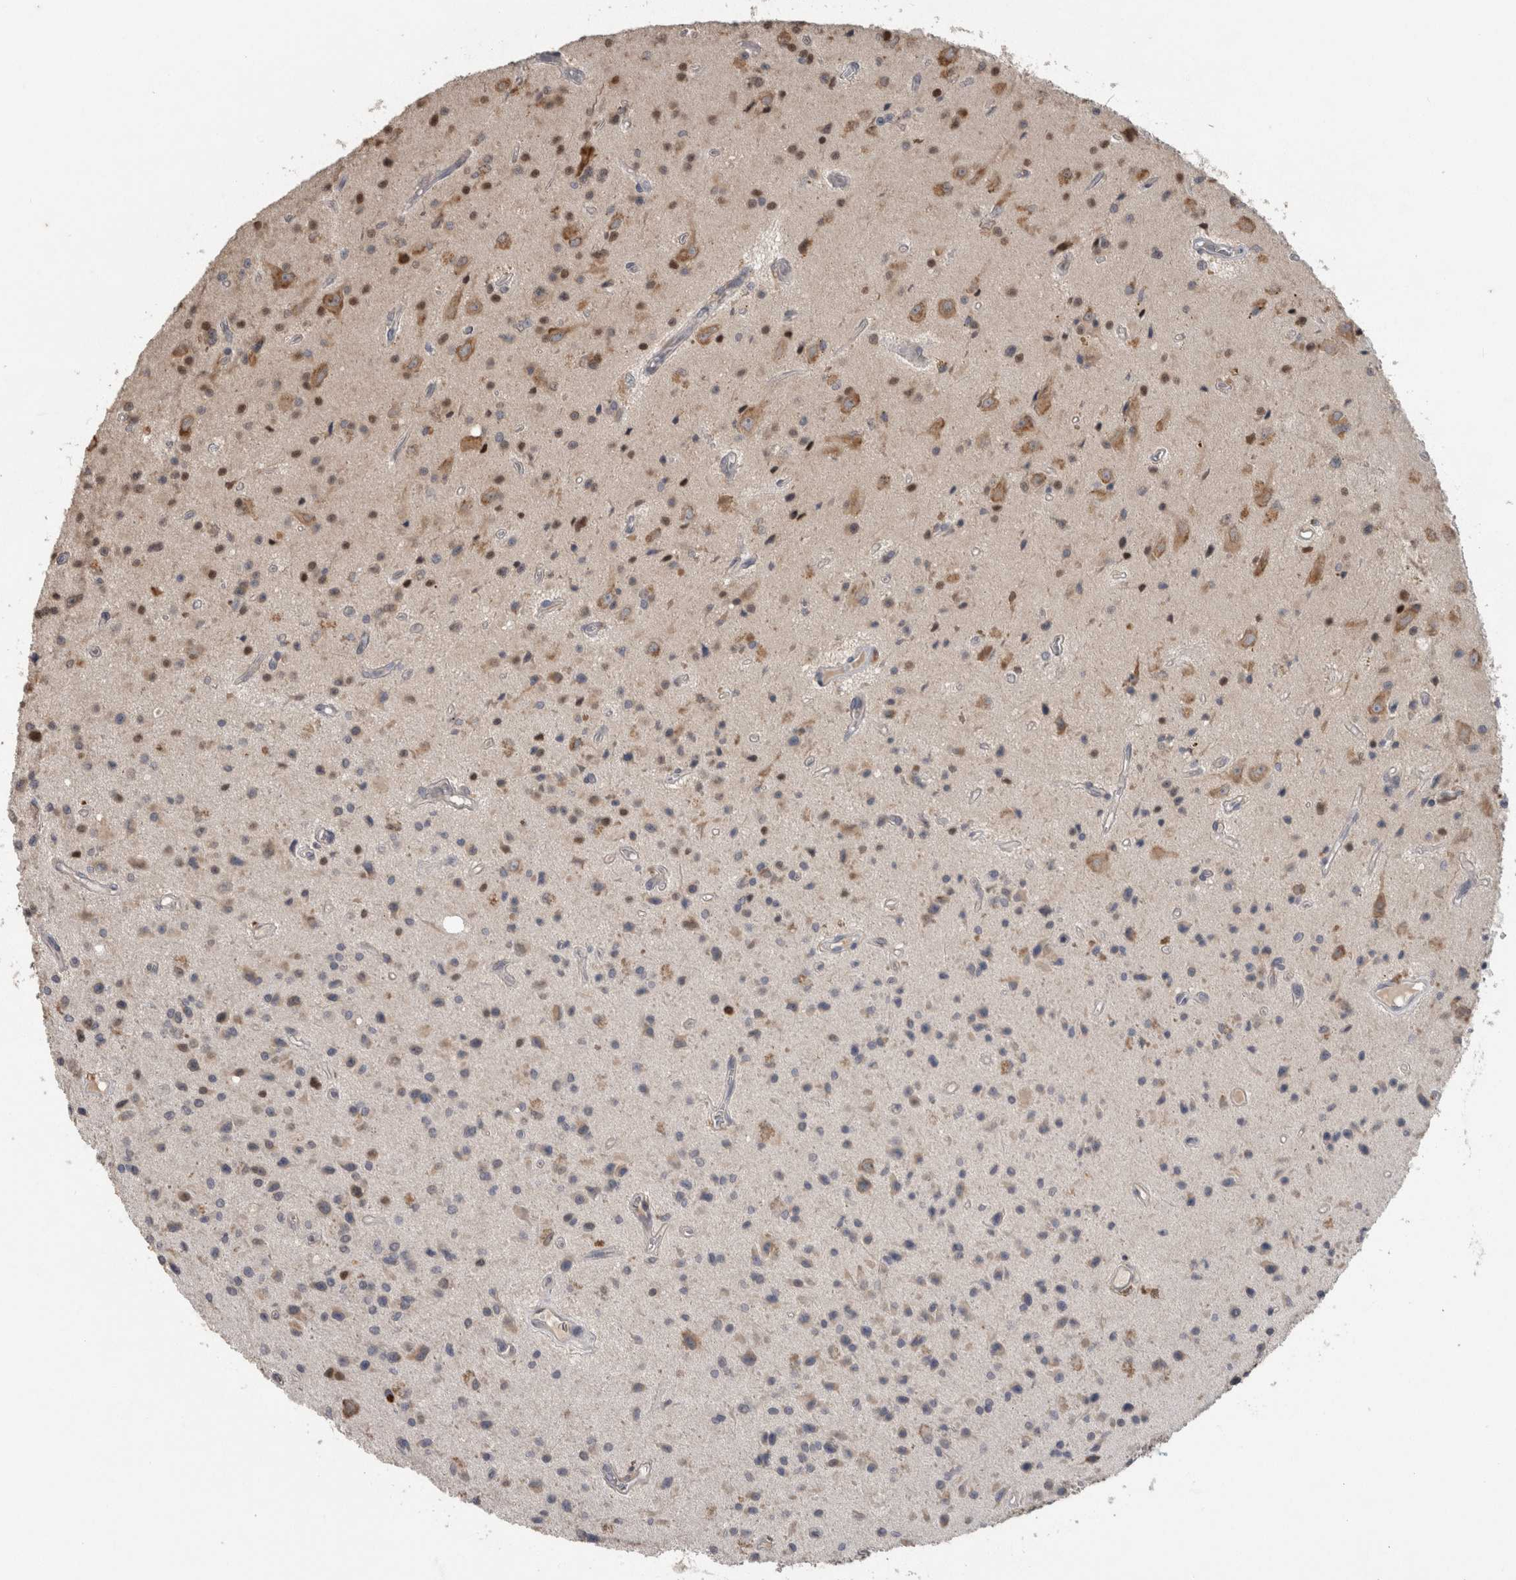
{"staining": {"intensity": "moderate", "quantity": "<25%", "location": "cytoplasmic/membranous,nuclear"}, "tissue": "glioma", "cell_type": "Tumor cells", "image_type": "cancer", "snomed": [{"axis": "morphology", "description": "Glioma, malignant, Low grade"}, {"axis": "topography", "description": "Brain"}], "caption": "Protein analysis of glioma tissue demonstrates moderate cytoplasmic/membranous and nuclear positivity in approximately <25% of tumor cells.", "gene": "ADGRL3", "patient": {"sex": "male", "age": 58}}